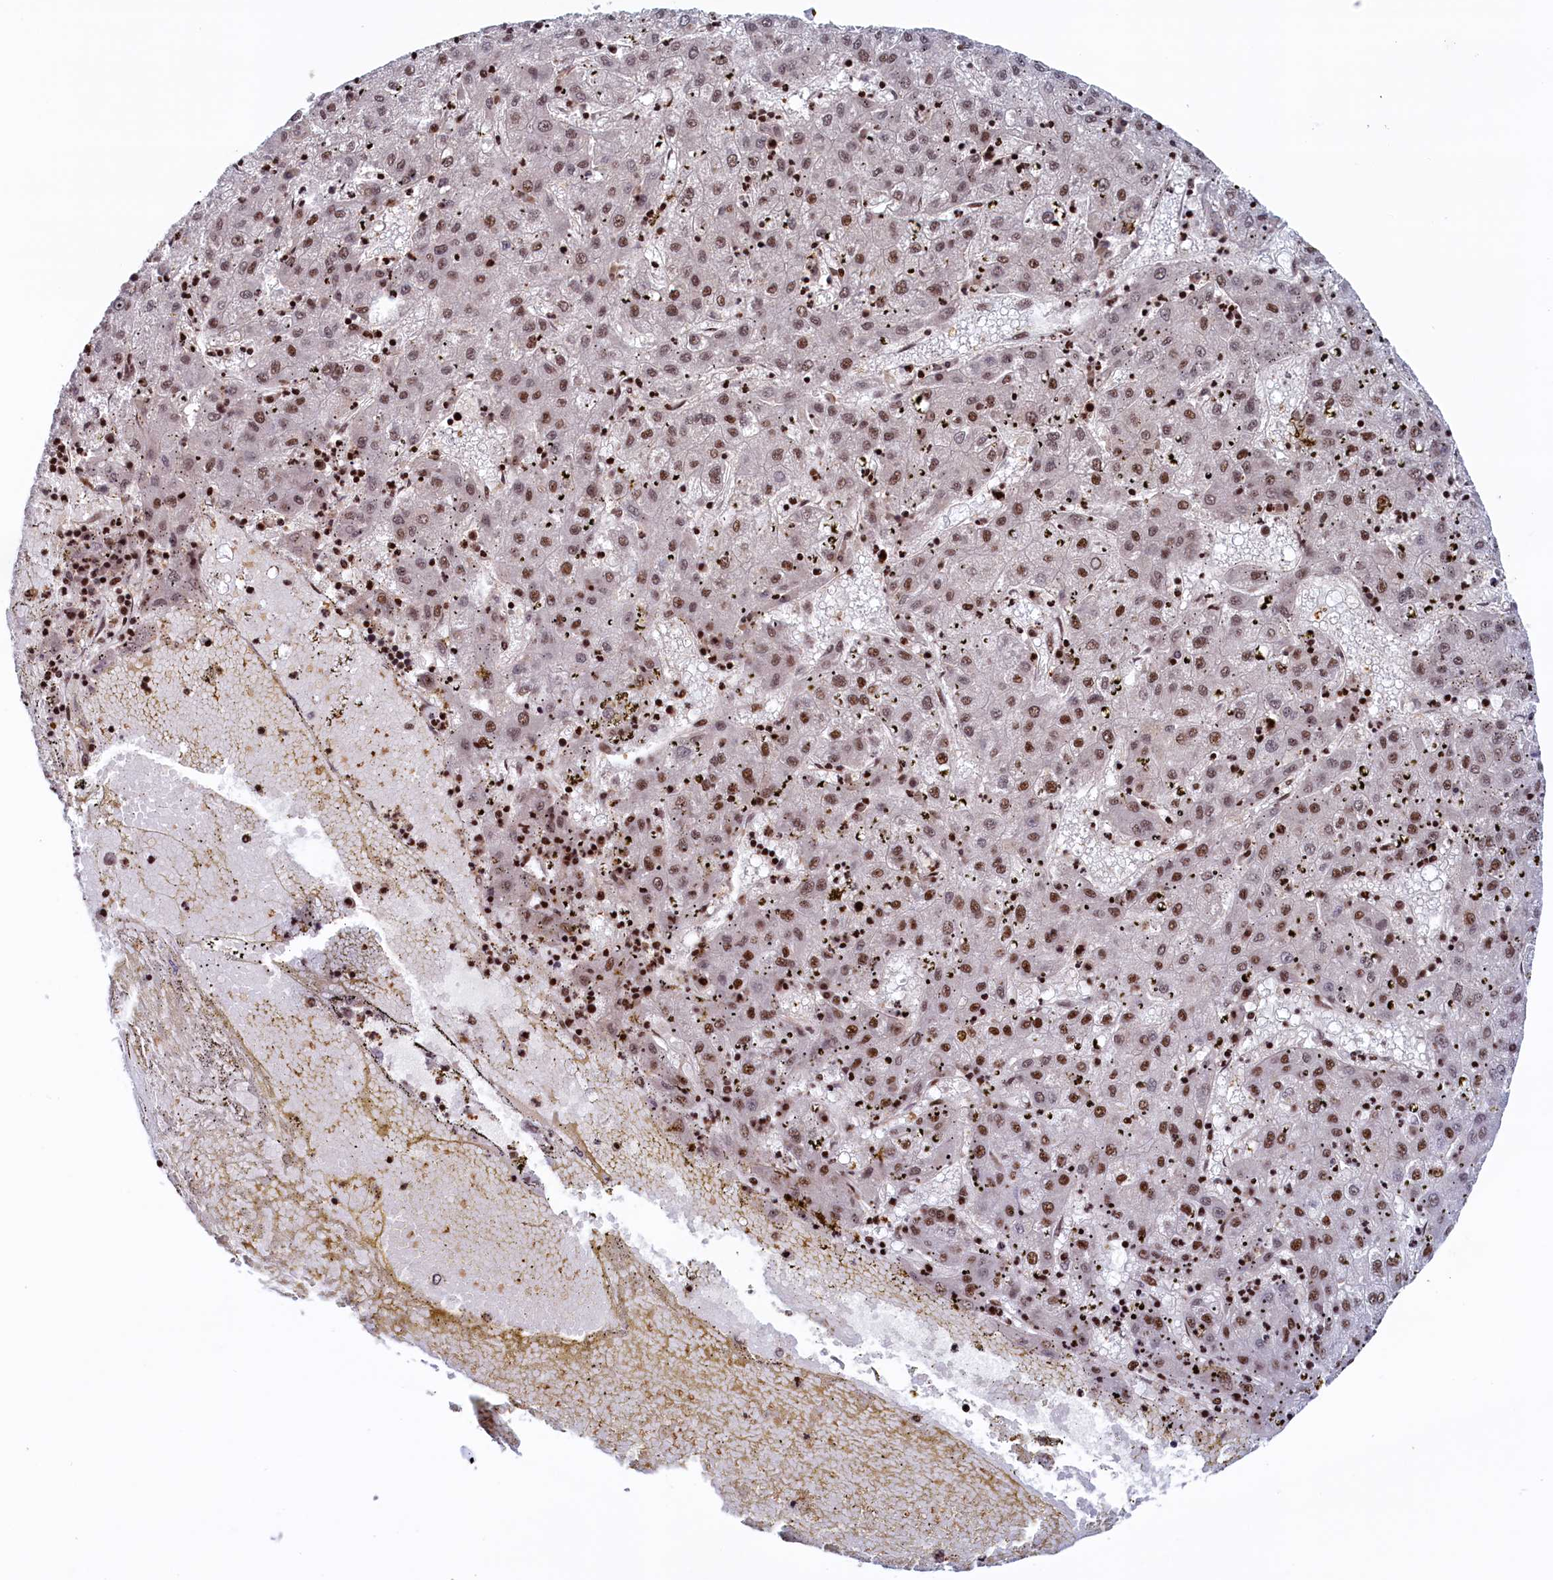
{"staining": {"intensity": "moderate", "quantity": ">75%", "location": "nuclear"}, "tissue": "liver cancer", "cell_type": "Tumor cells", "image_type": "cancer", "snomed": [{"axis": "morphology", "description": "Carcinoma, Hepatocellular, NOS"}, {"axis": "topography", "description": "Liver"}], "caption": "About >75% of tumor cells in hepatocellular carcinoma (liver) exhibit moderate nuclear protein expression as visualized by brown immunohistochemical staining.", "gene": "ZC3H18", "patient": {"sex": "male", "age": 72}}